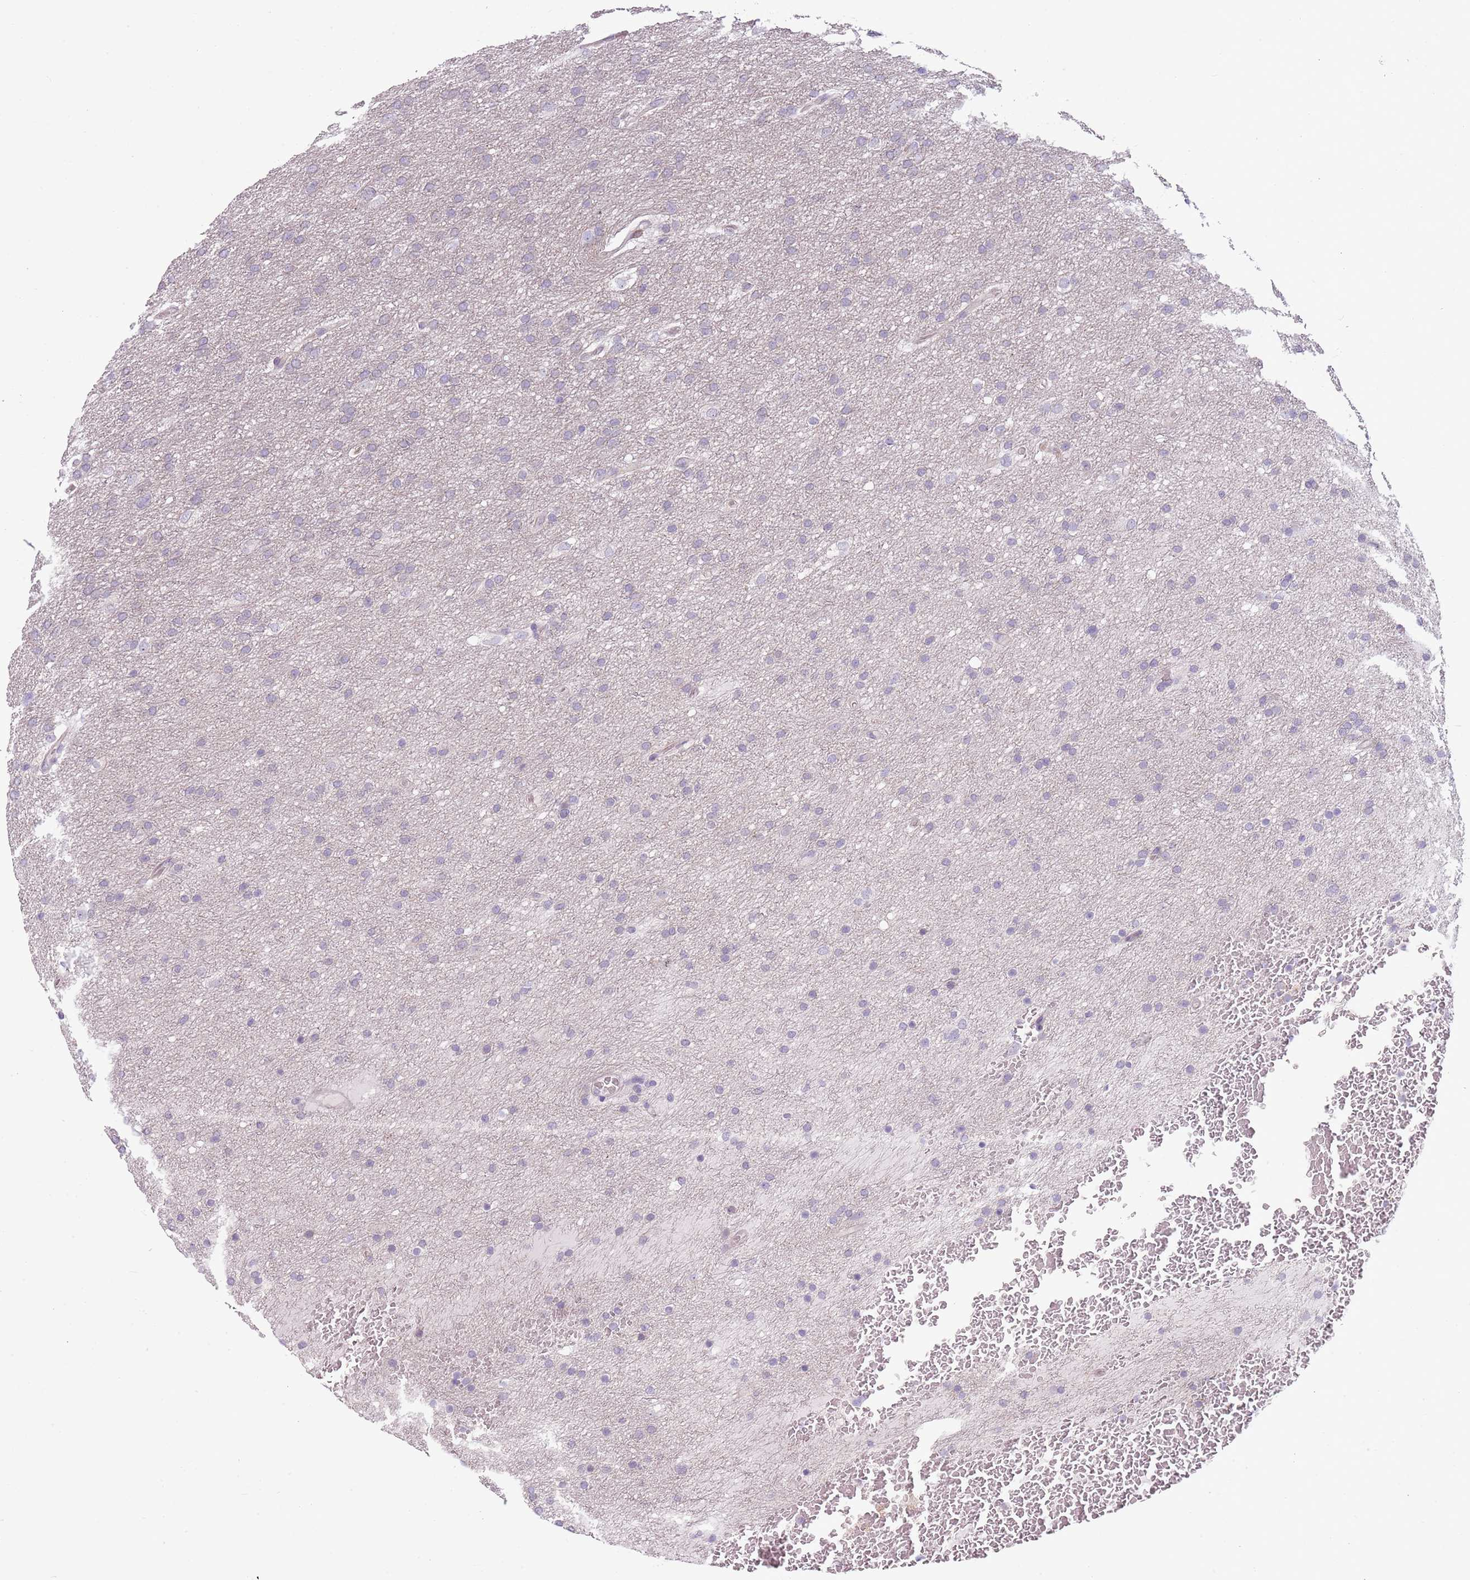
{"staining": {"intensity": "negative", "quantity": "none", "location": "none"}, "tissue": "glioma", "cell_type": "Tumor cells", "image_type": "cancer", "snomed": [{"axis": "morphology", "description": "Glioma, malignant, High grade"}, {"axis": "topography", "description": "Cerebral cortex"}], "caption": "Protein analysis of malignant glioma (high-grade) demonstrates no significant staining in tumor cells.", "gene": "ZNF583", "patient": {"sex": "female", "age": 36}}